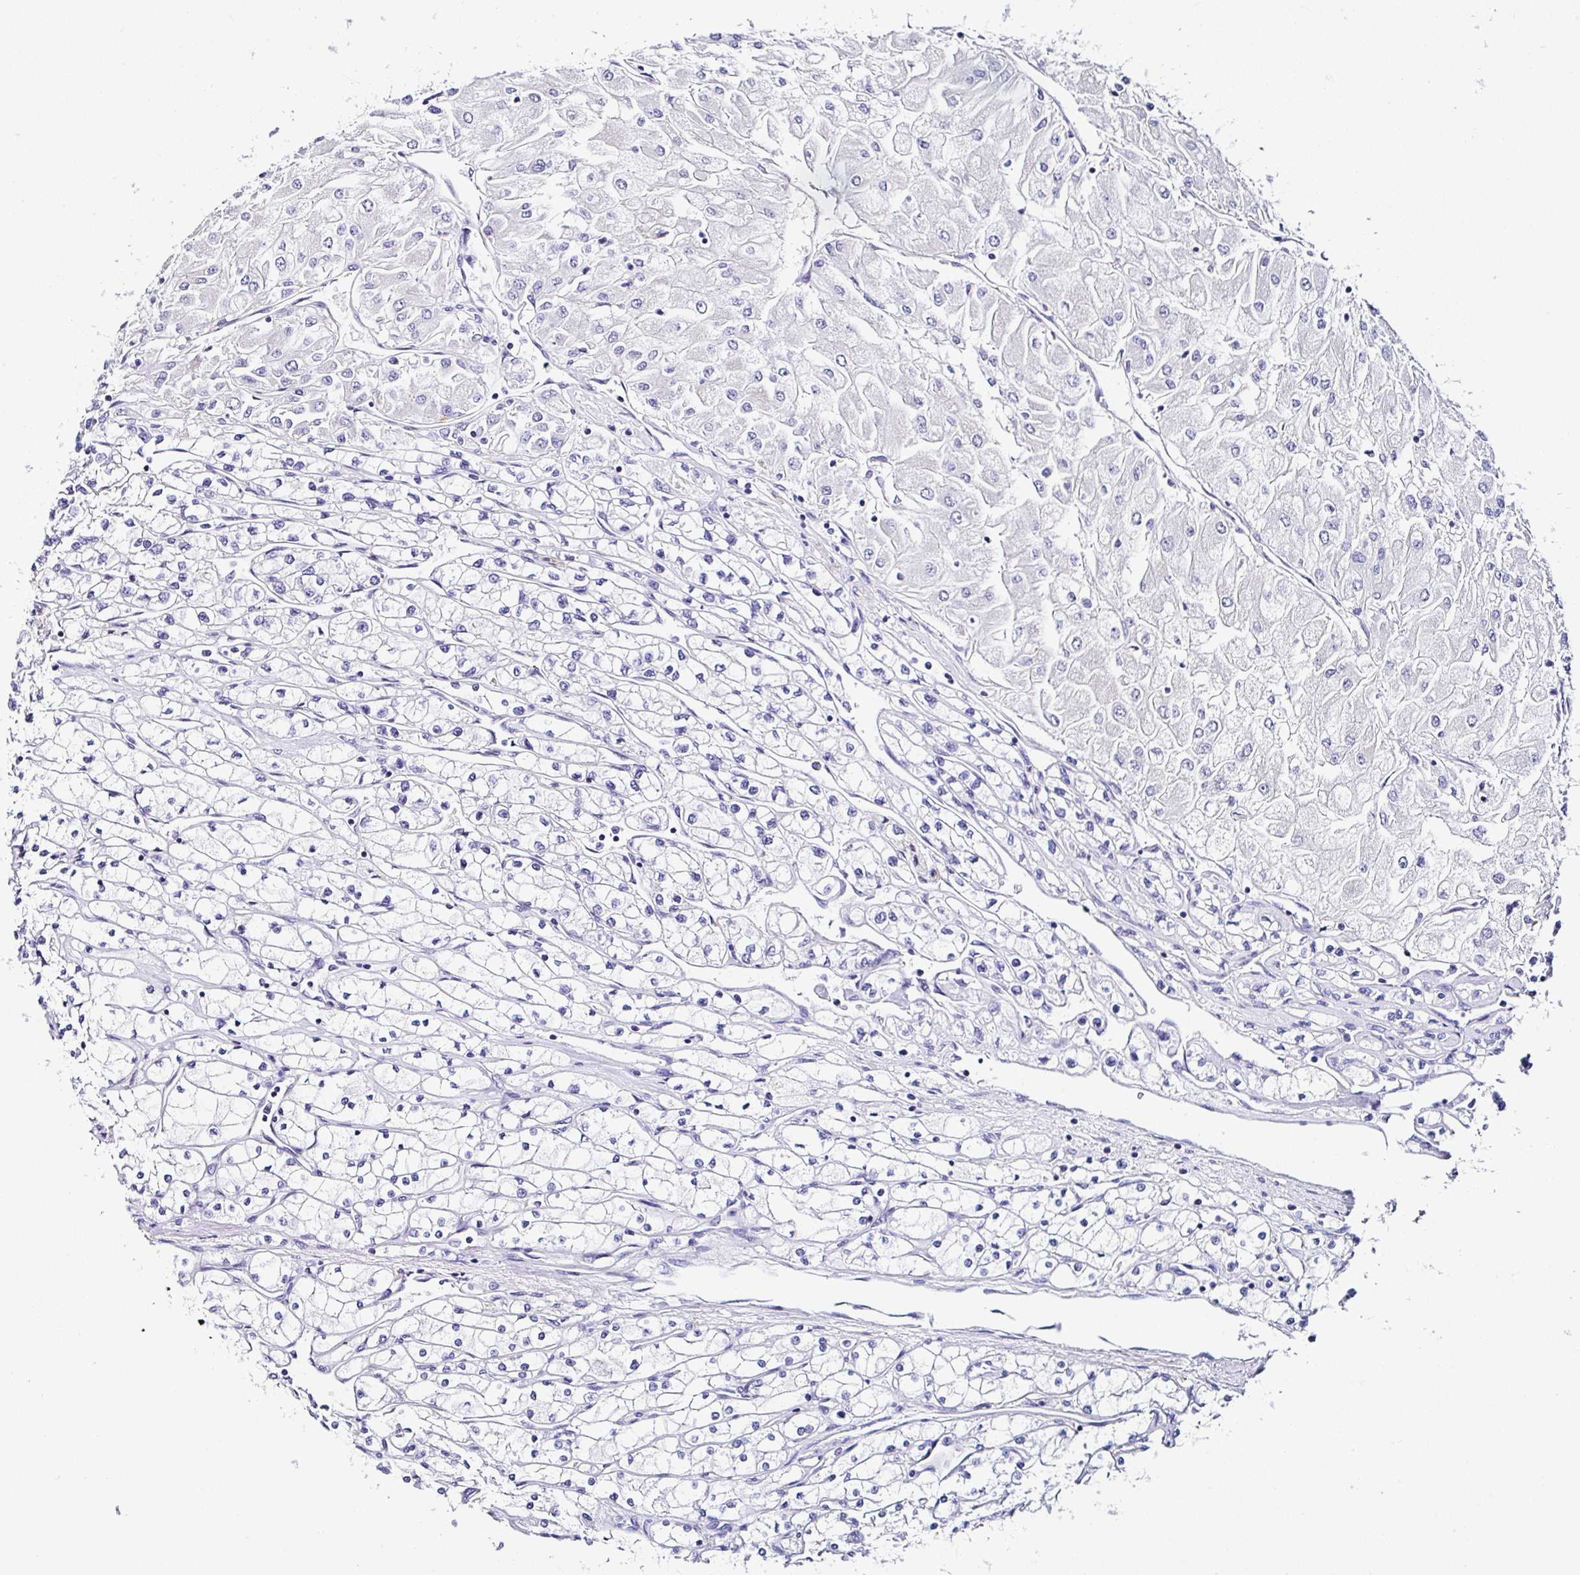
{"staining": {"intensity": "negative", "quantity": "none", "location": "none"}, "tissue": "renal cancer", "cell_type": "Tumor cells", "image_type": "cancer", "snomed": [{"axis": "morphology", "description": "Adenocarcinoma, NOS"}, {"axis": "topography", "description": "Kidney"}], "caption": "DAB immunohistochemical staining of renal adenocarcinoma exhibits no significant expression in tumor cells.", "gene": "TMPRSS11E", "patient": {"sex": "male", "age": 80}}